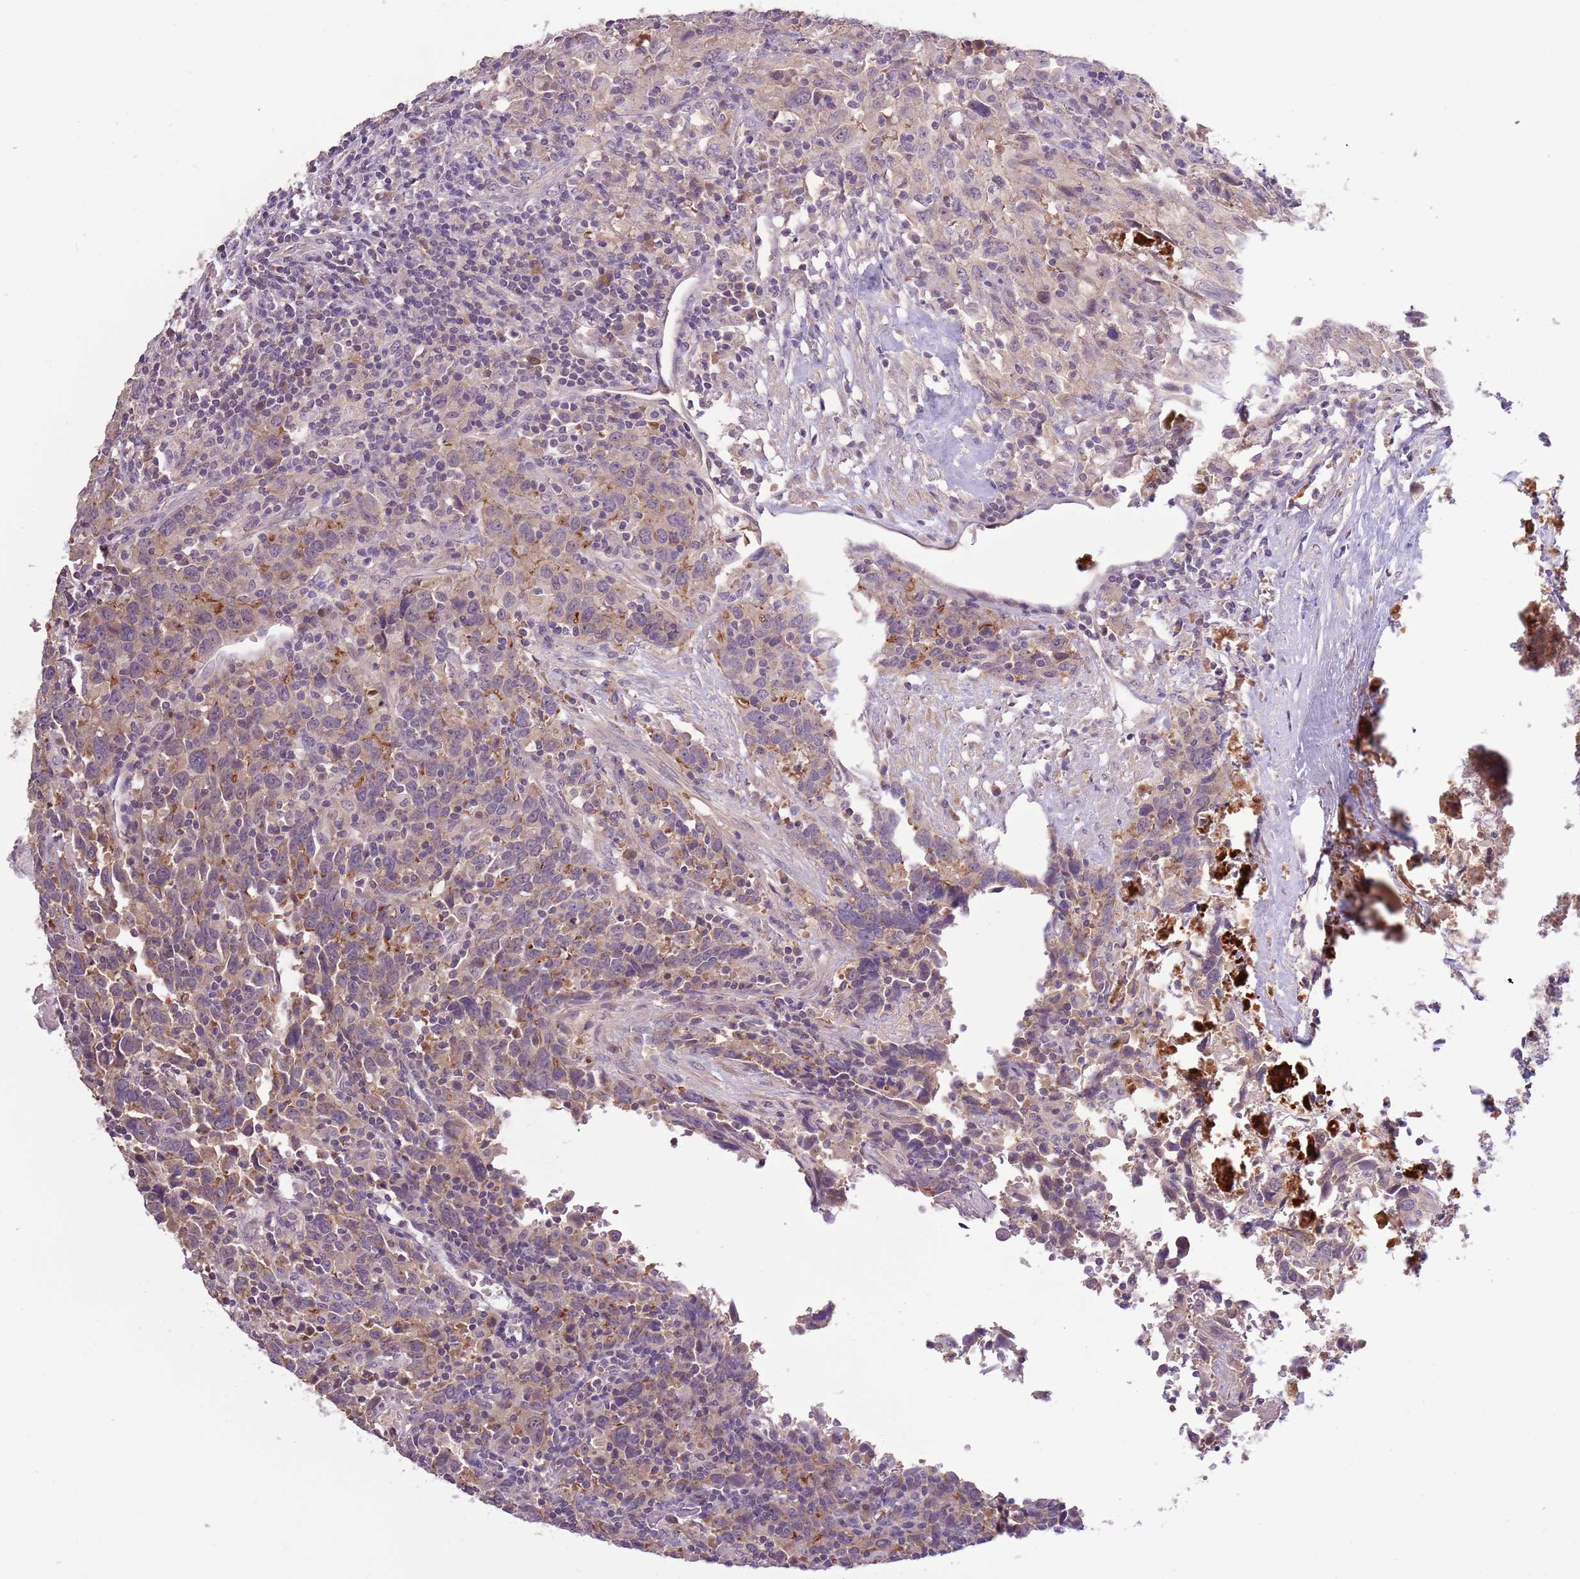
{"staining": {"intensity": "weak", "quantity": "<25%", "location": "cytoplasmic/membranous"}, "tissue": "urothelial cancer", "cell_type": "Tumor cells", "image_type": "cancer", "snomed": [{"axis": "morphology", "description": "Urothelial carcinoma, High grade"}, {"axis": "topography", "description": "Urinary bladder"}], "caption": "Protein analysis of high-grade urothelial carcinoma displays no significant staining in tumor cells.", "gene": "SHROOM3", "patient": {"sex": "male", "age": 61}}